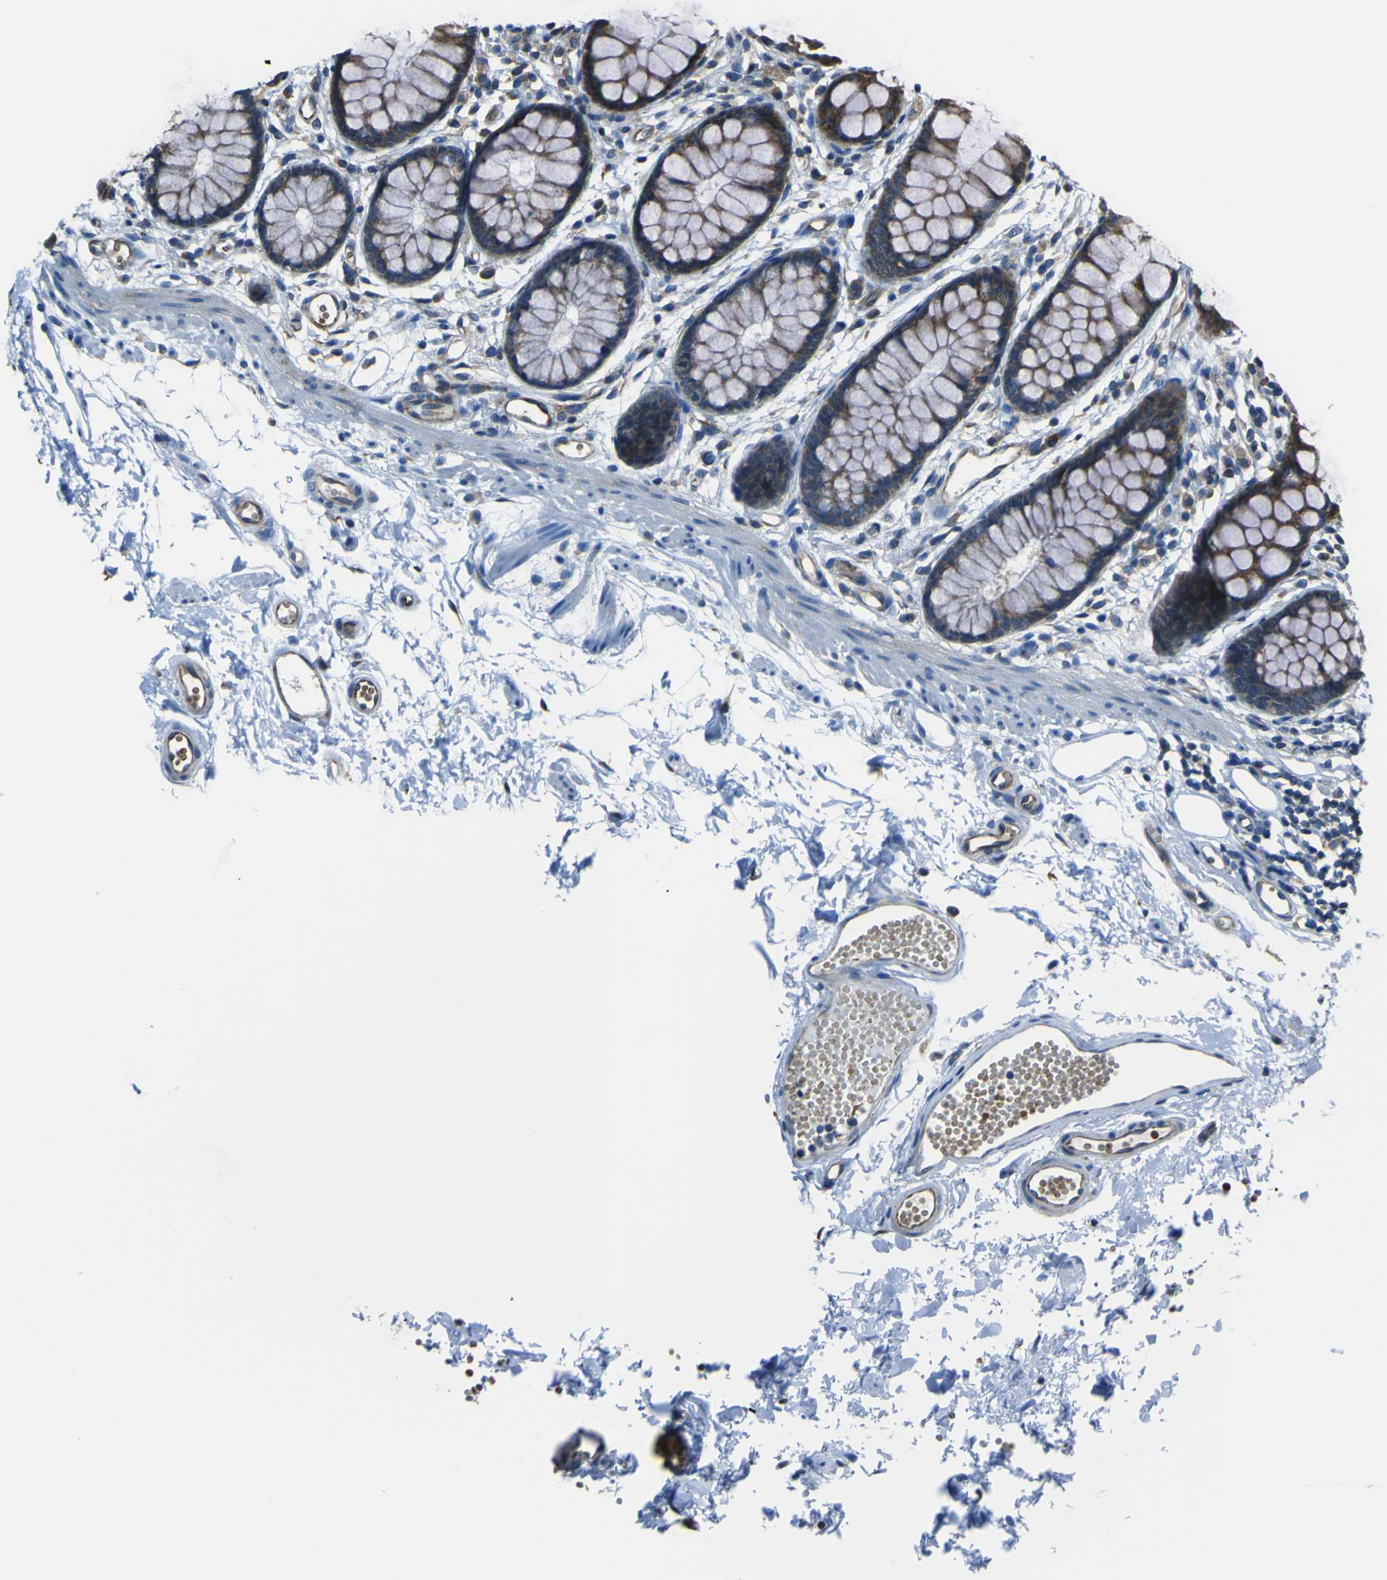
{"staining": {"intensity": "strong", "quantity": ">75%", "location": "cytoplasmic/membranous"}, "tissue": "rectum", "cell_type": "Glandular cells", "image_type": "normal", "snomed": [{"axis": "morphology", "description": "Normal tissue, NOS"}, {"axis": "topography", "description": "Rectum"}], "caption": "Rectum was stained to show a protein in brown. There is high levels of strong cytoplasmic/membranous positivity in about >75% of glandular cells. The staining was performed using DAB (3,3'-diaminobenzidine) to visualize the protein expression in brown, while the nuclei were stained in blue with hematoxylin (Magnification: 20x).", "gene": "STIM1", "patient": {"sex": "female", "age": 66}}